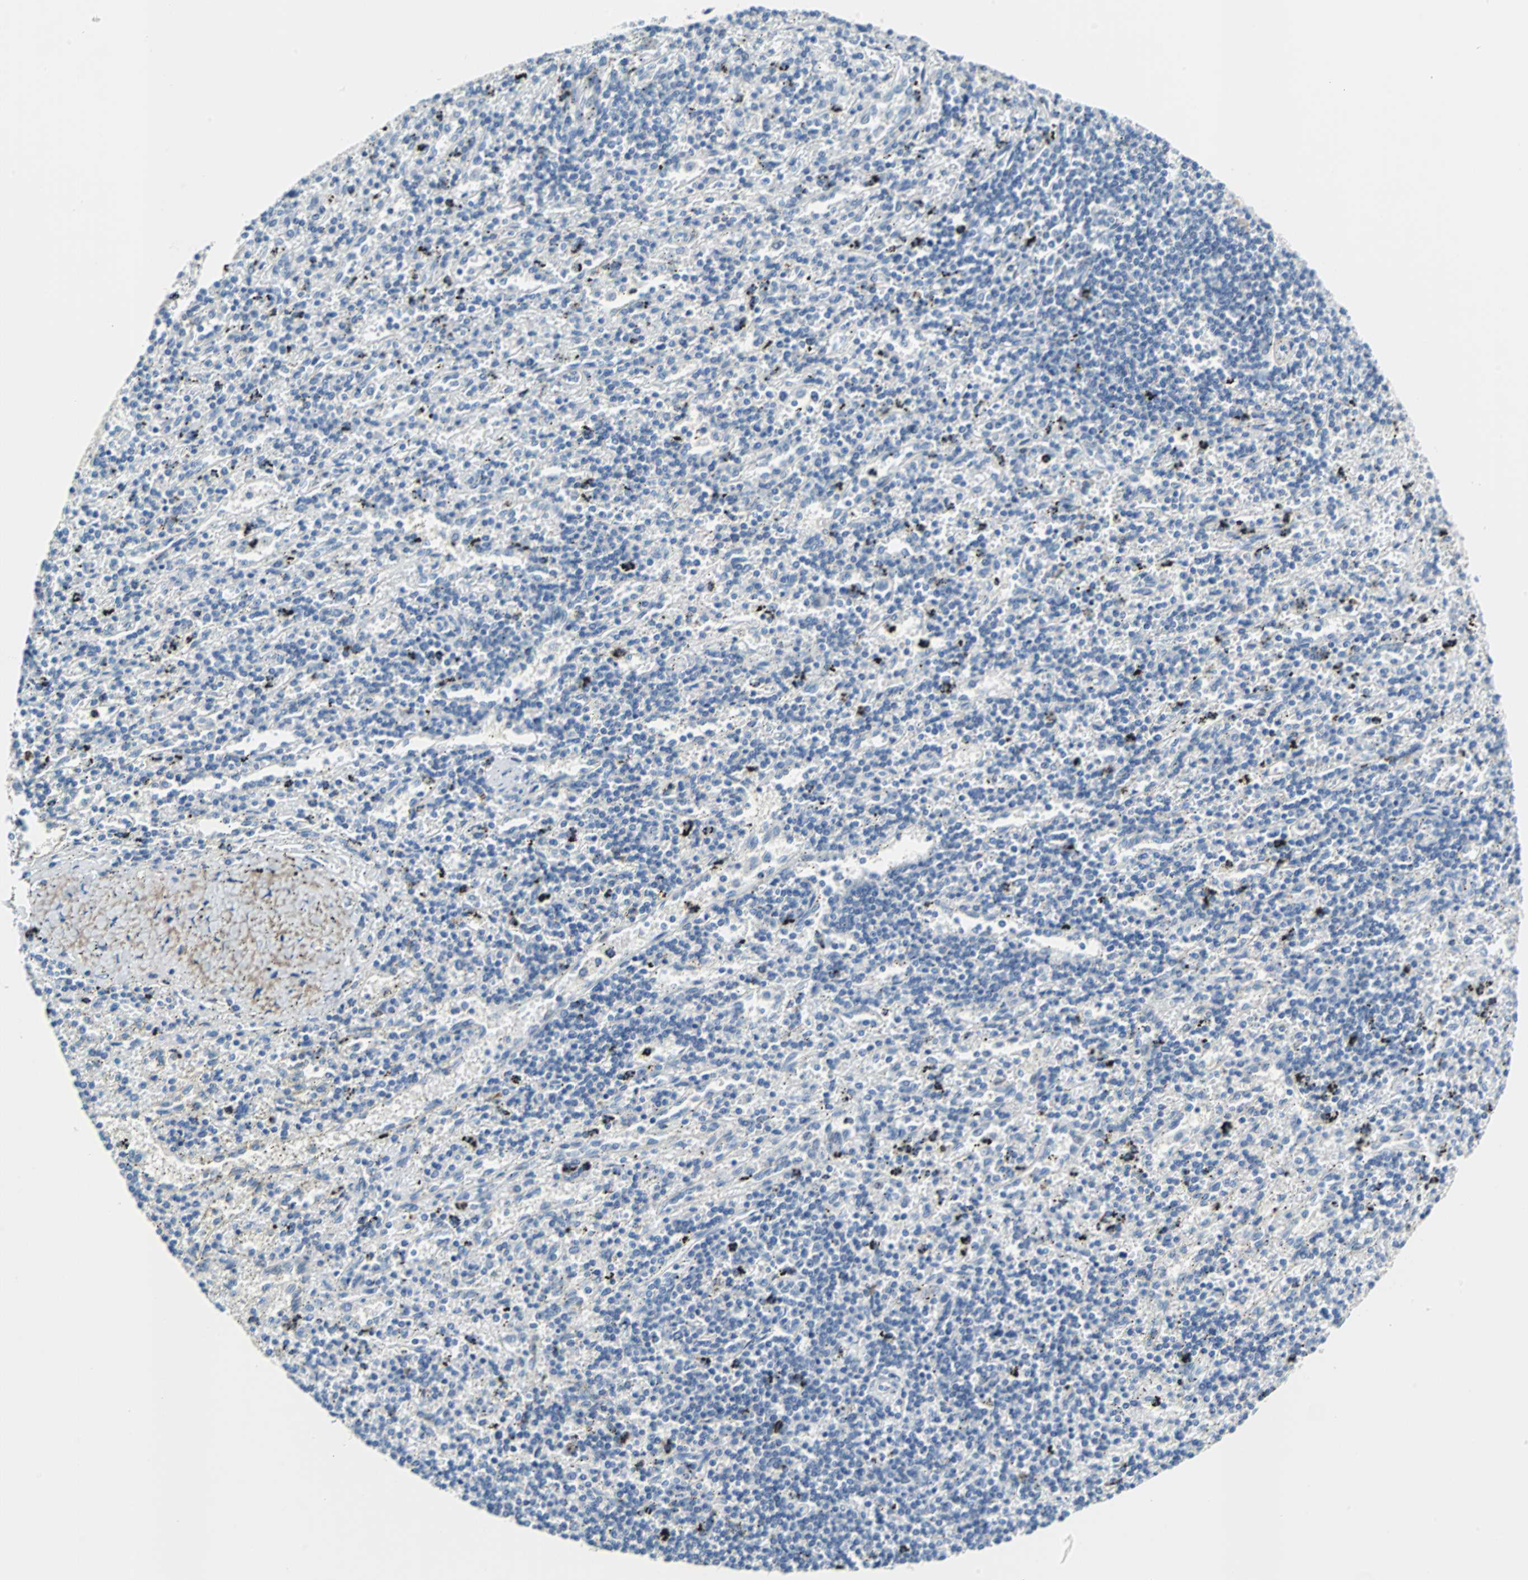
{"staining": {"intensity": "negative", "quantity": "none", "location": "none"}, "tissue": "lymphoma", "cell_type": "Tumor cells", "image_type": "cancer", "snomed": [{"axis": "morphology", "description": "Malignant lymphoma, non-Hodgkin's type, Low grade"}, {"axis": "topography", "description": "Spleen"}], "caption": "Immunohistochemistry image of lymphoma stained for a protein (brown), which shows no positivity in tumor cells.", "gene": "MUC7", "patient": {"sex": "male", "age": 76}}